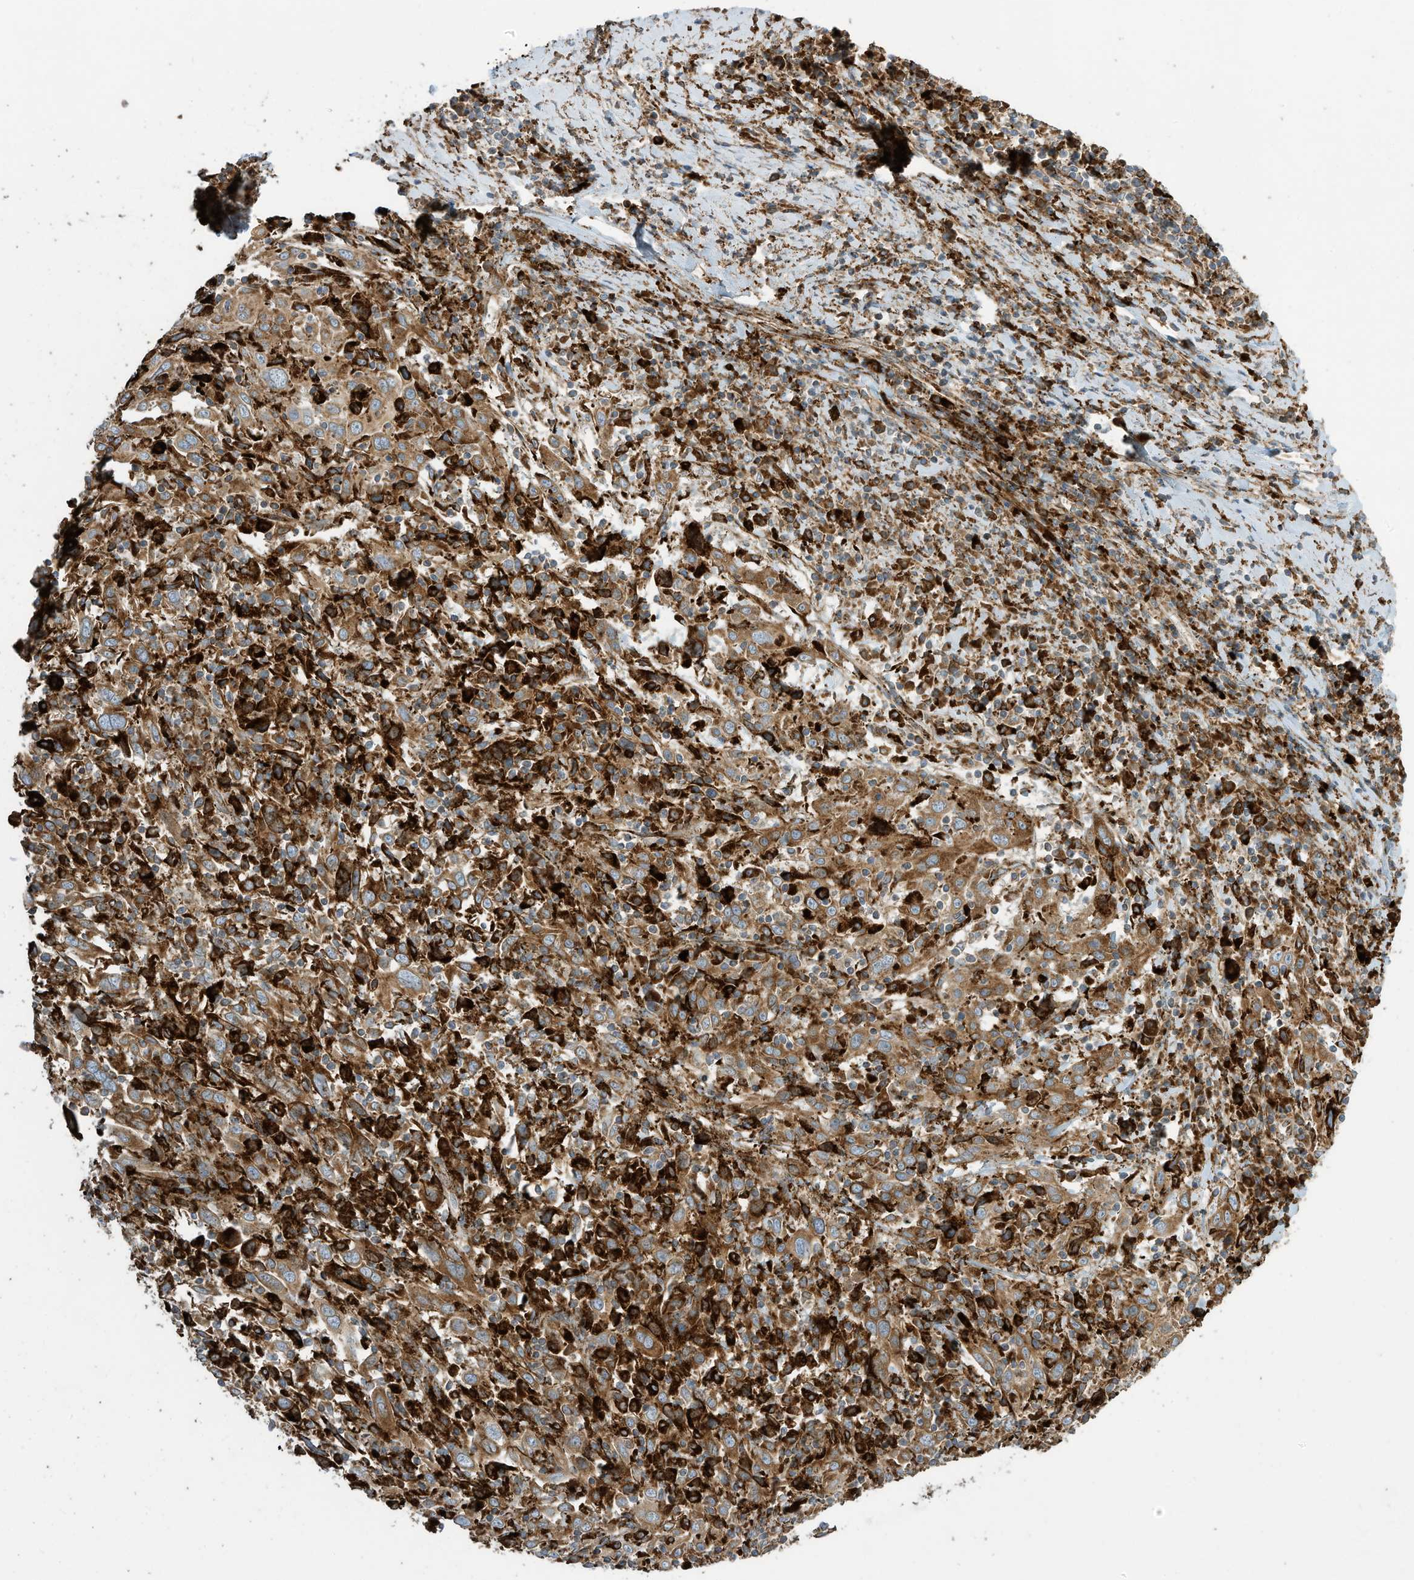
{"staining": {"intensity": "moderate", "quantity": ">75%", "location": "cytoplasmic/membranous"}, "tissue": "cervical cancer", "cell_type": "Tumor cells", "image_type": "cancer", "snomed": [{"axis": "morphology", "description": "Squamous cell carcinoma, NOS"}, {"axis": "topography", "description": "Cervix"}], "caption": "High-power microscopy captured an IHC micrograph of cervical cancer (squamous cell carcinoma), revealing moderate cytoplasmic/membranous positivity in about >75% of tumor cells. (Stains: DAB in brown, nuclei in blue, Microscopy: brightfield microscopy at high magnification).", "gene": "TRNAU1AP", "patient": {"sex": "female", "age": 46}}